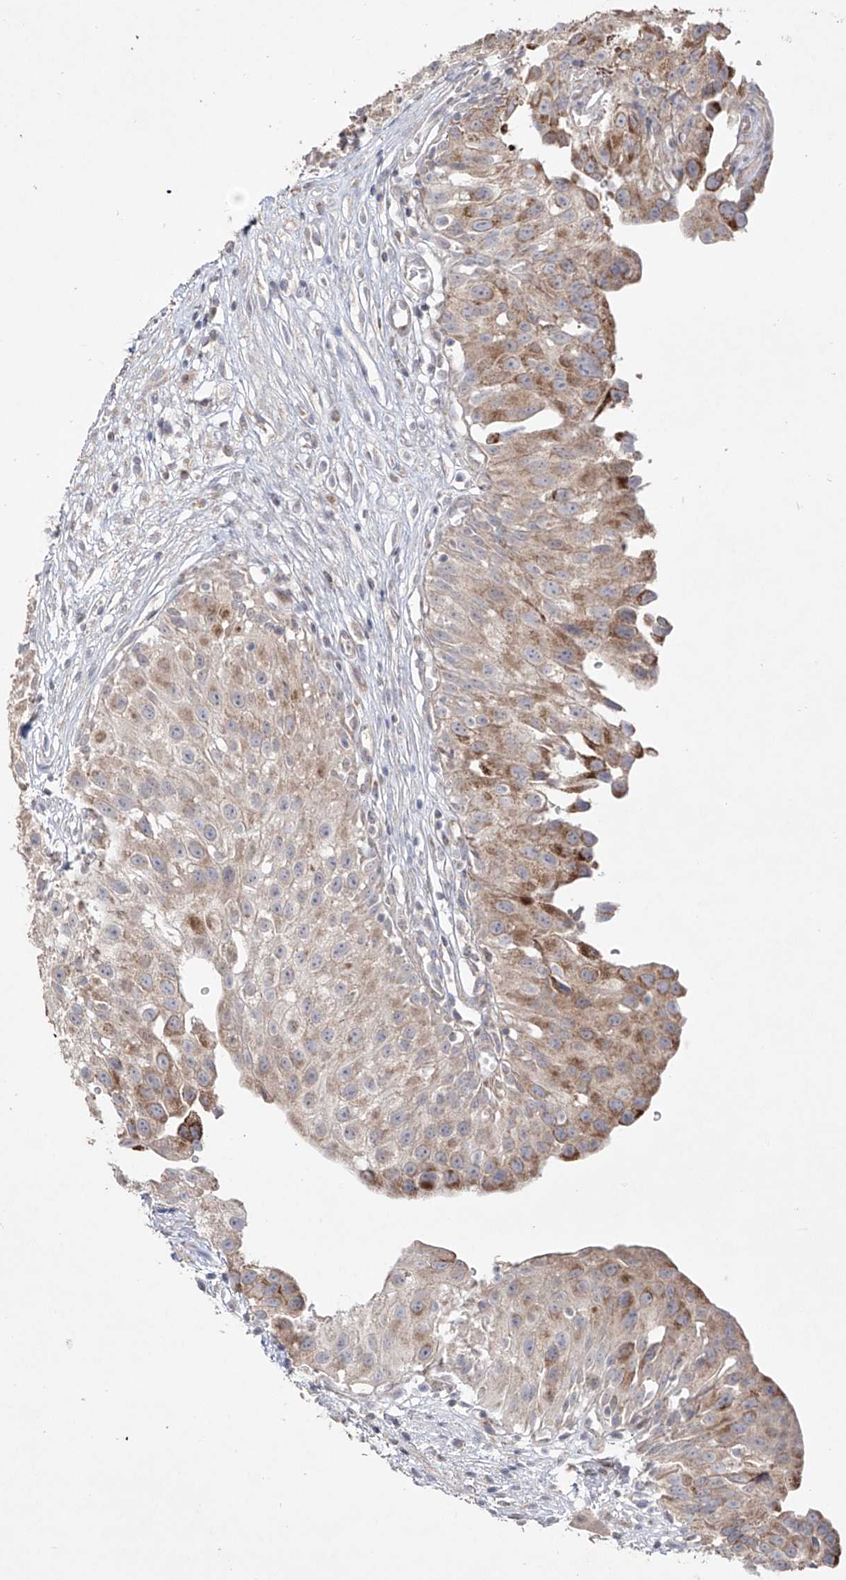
{"staining": {"intensity": "moderate", "quantity": "<25%", "location": "cytoplasmic/membranous"}, "tissue": "urinary bladder", "cell_type": "Urothelial cells", "image_type": "normal", "snomed": [{"axis": "morphology", "description": "Normal tissue, NOS"}, {"axis": "topography", "description": "Urinary bladder"}], "caption": "The micrograph shows a brown stain indicating the presence of a protein in the cytoplasmic/membranous of urothelial cells in urinary bladder. (brown staining indicates protein expression, while blue staining denotes nuclei).", "gene": "YKT6", "patient": {"sex": "male", "age": 51}}